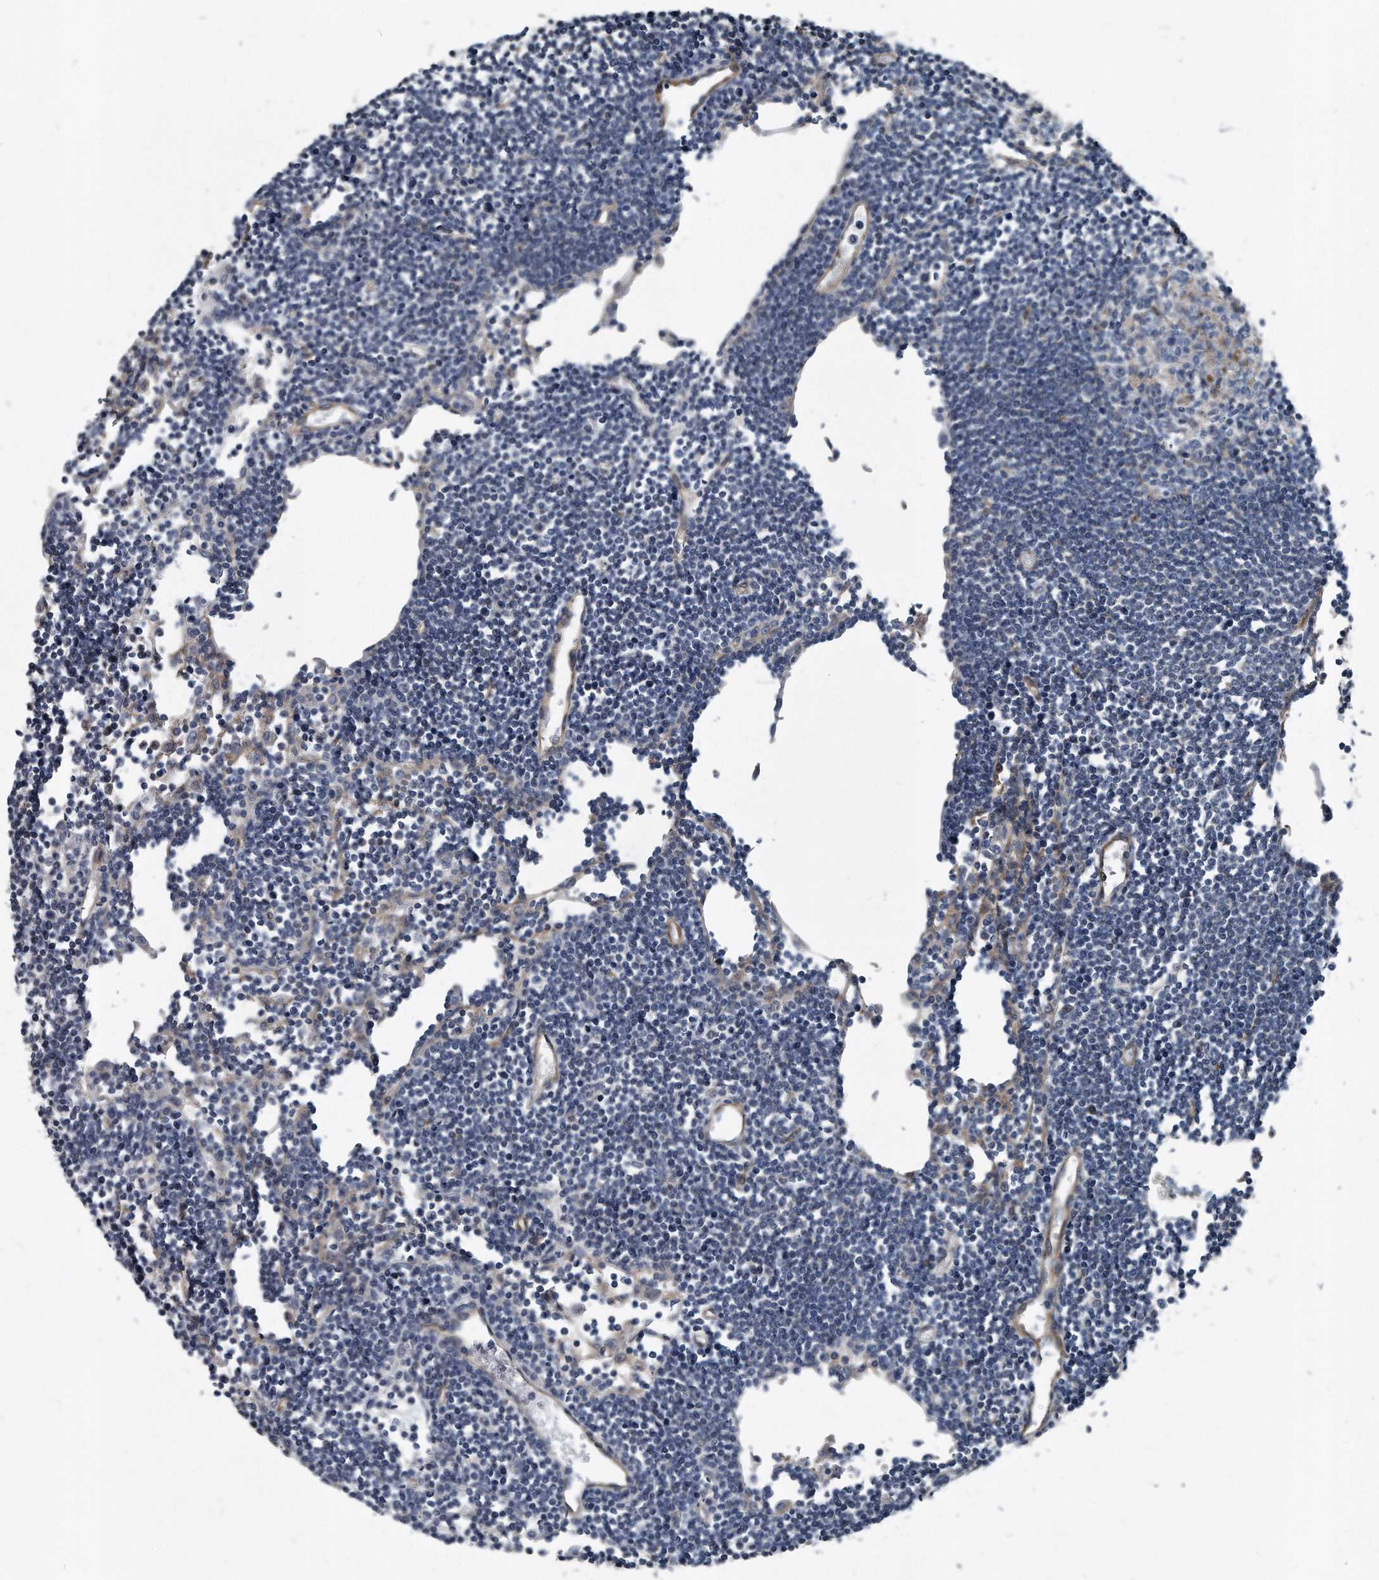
{"staining": {"intensity": "negative", "quantity": "none", "location": "none"}, "tissue": "lymph node", "cell_type": "Non-germinal center cells", "image_type": "normal", "snomed": [{"axis": "morphology", "description": "Normal tissue, NOS"}, {"axis": "topography", "description": "Lymph node"}], "caption": "The image reveals no staining of non-germinal center cells in benign lymph node. (Stains: DAB immunohistochemistry (IHC) with hematoxylin counter stain, Microscopy: brightfield microscopy at high magnification).", "gene": "PLEC", "patient": {"sex": "female", "age": 11}}